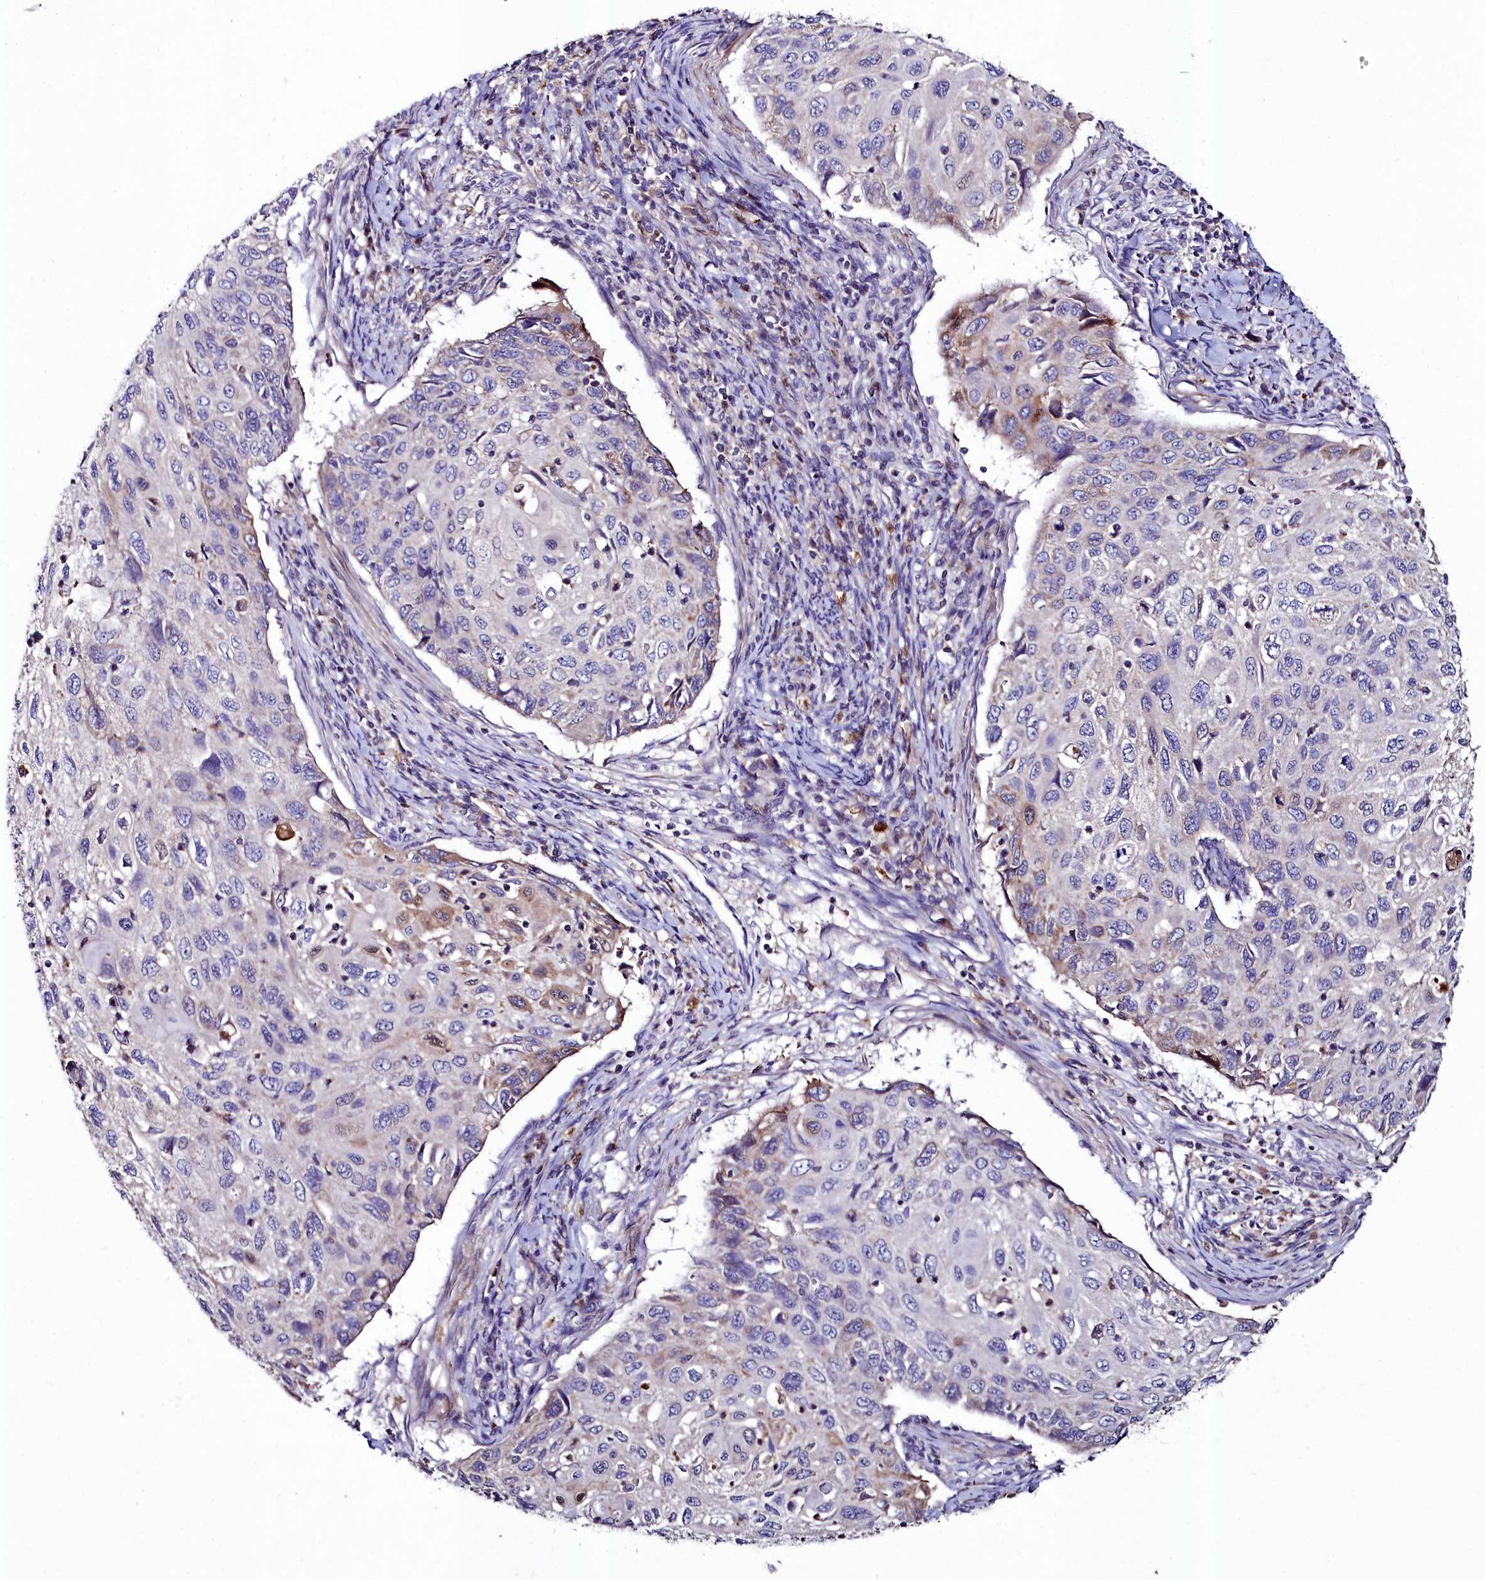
{"staining": {"intensity": "moderate", "quantity": "<25%", "location": "cytoplasmic/membranous,nuclear"}, "tissue": "cervical cancer", "cell_type": "Tumor cells", "image_type": "cancer", "snomed": [{"axis": "morphology", "description": "Squamous cell carcinoma, NOS"}, {"axis": "topography", "description": "Cervix"}], "caption": "Brown immunohistochemical staining in squamous cell carcinoma (cervical) demonstrates moderate cytoplasmic/membranous and nuclear positivity in about <25% of tumor cells.", "gene": "AMBRA1", "patient": {"sex": "female", "age": 70}}